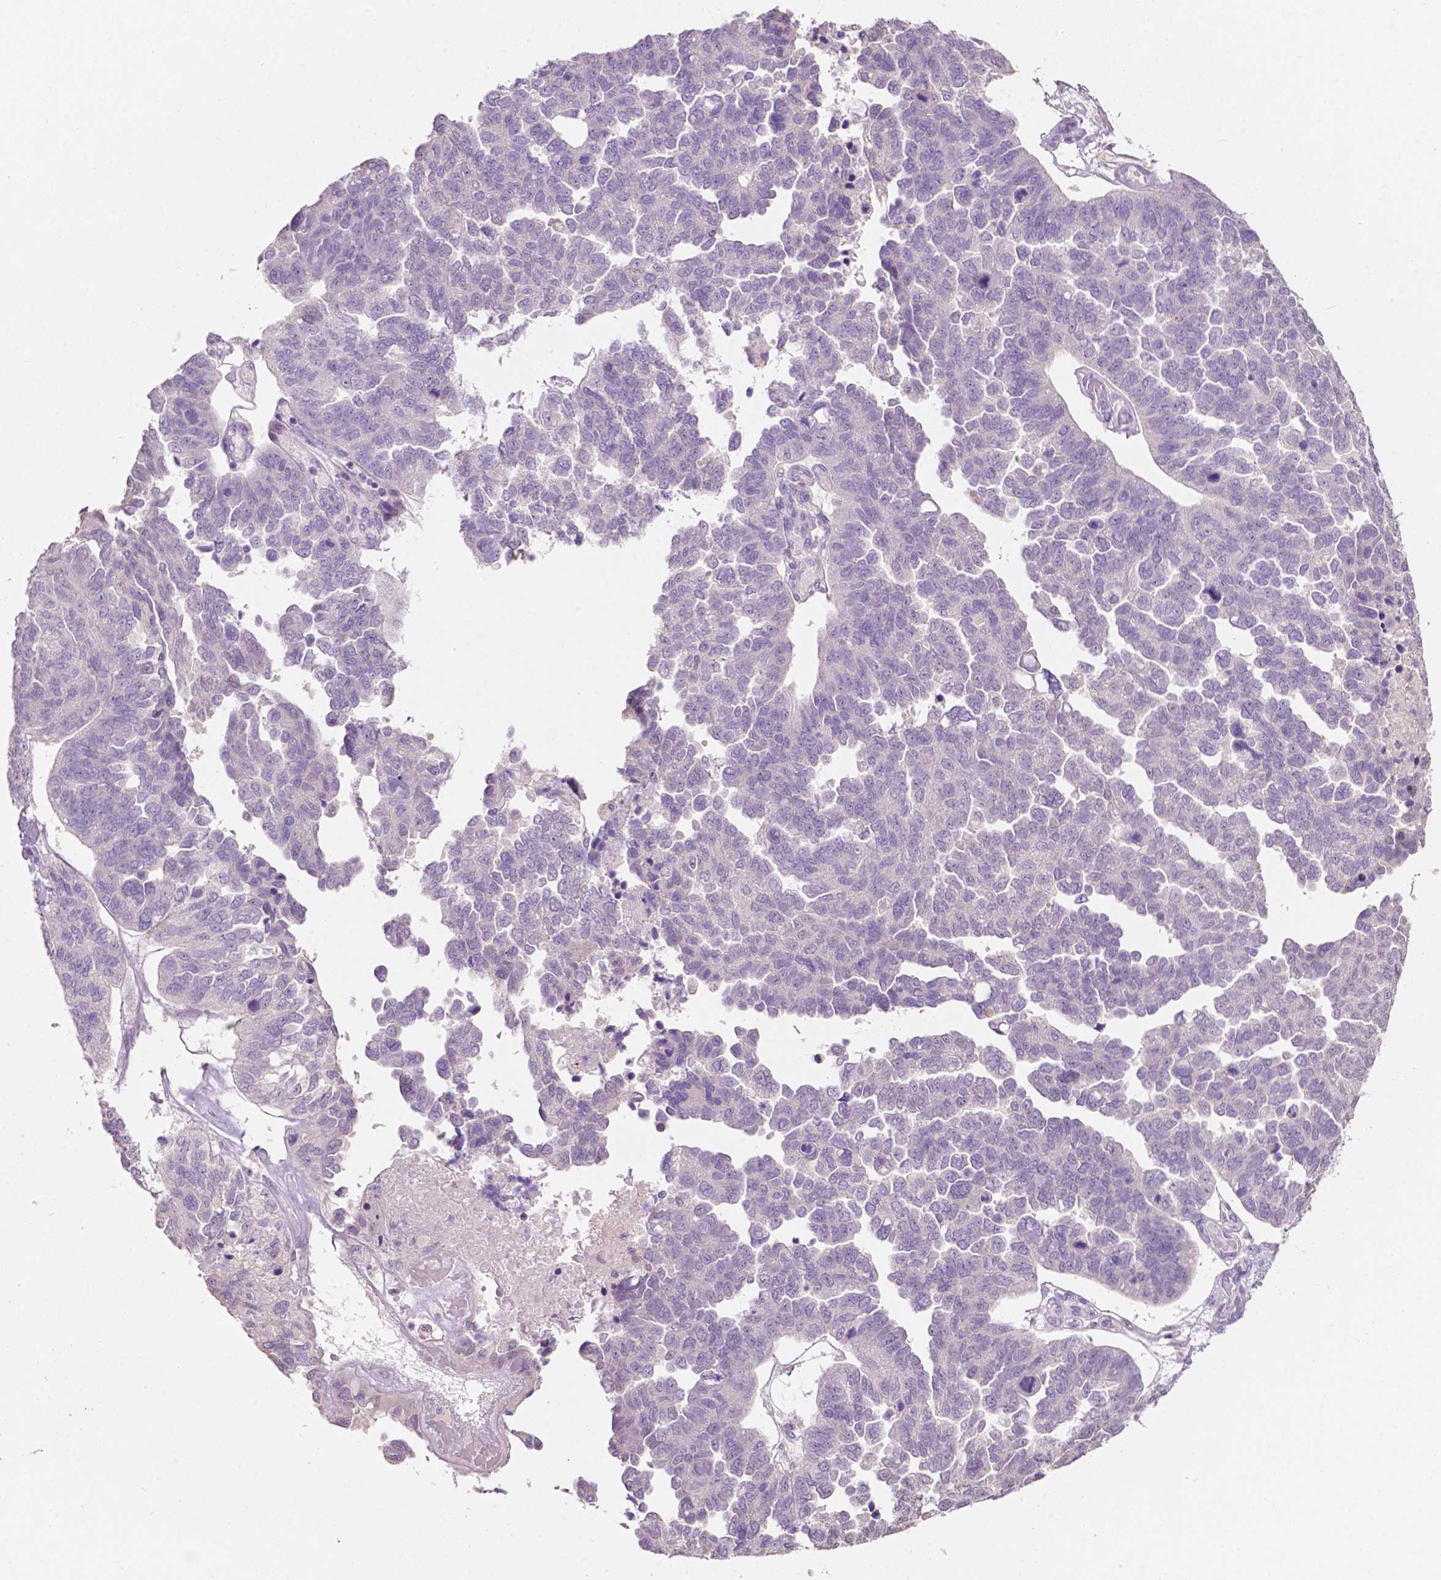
{"staining": {"intensity": "negative", "quantity": "none", "location": "none"}, "tissue": "ovarian cancer", "cell_type": "Tumor cells", "image_type": "cancer", "snomed": [{"axis": "morphology", "description": "Cystadenocarcinoma, serous, NOS"}, {"axis": "topography", "description": "Ovary"}], "caption": "DAB (3,3'-diaminobenzidine) immunohistochemical staining of human serous cystadenocarcinoma (ovarian) shows no significant positivity in tumor cells.", "gene": "TM6SF2", "patient": {"sex": "female", "age": 64}}